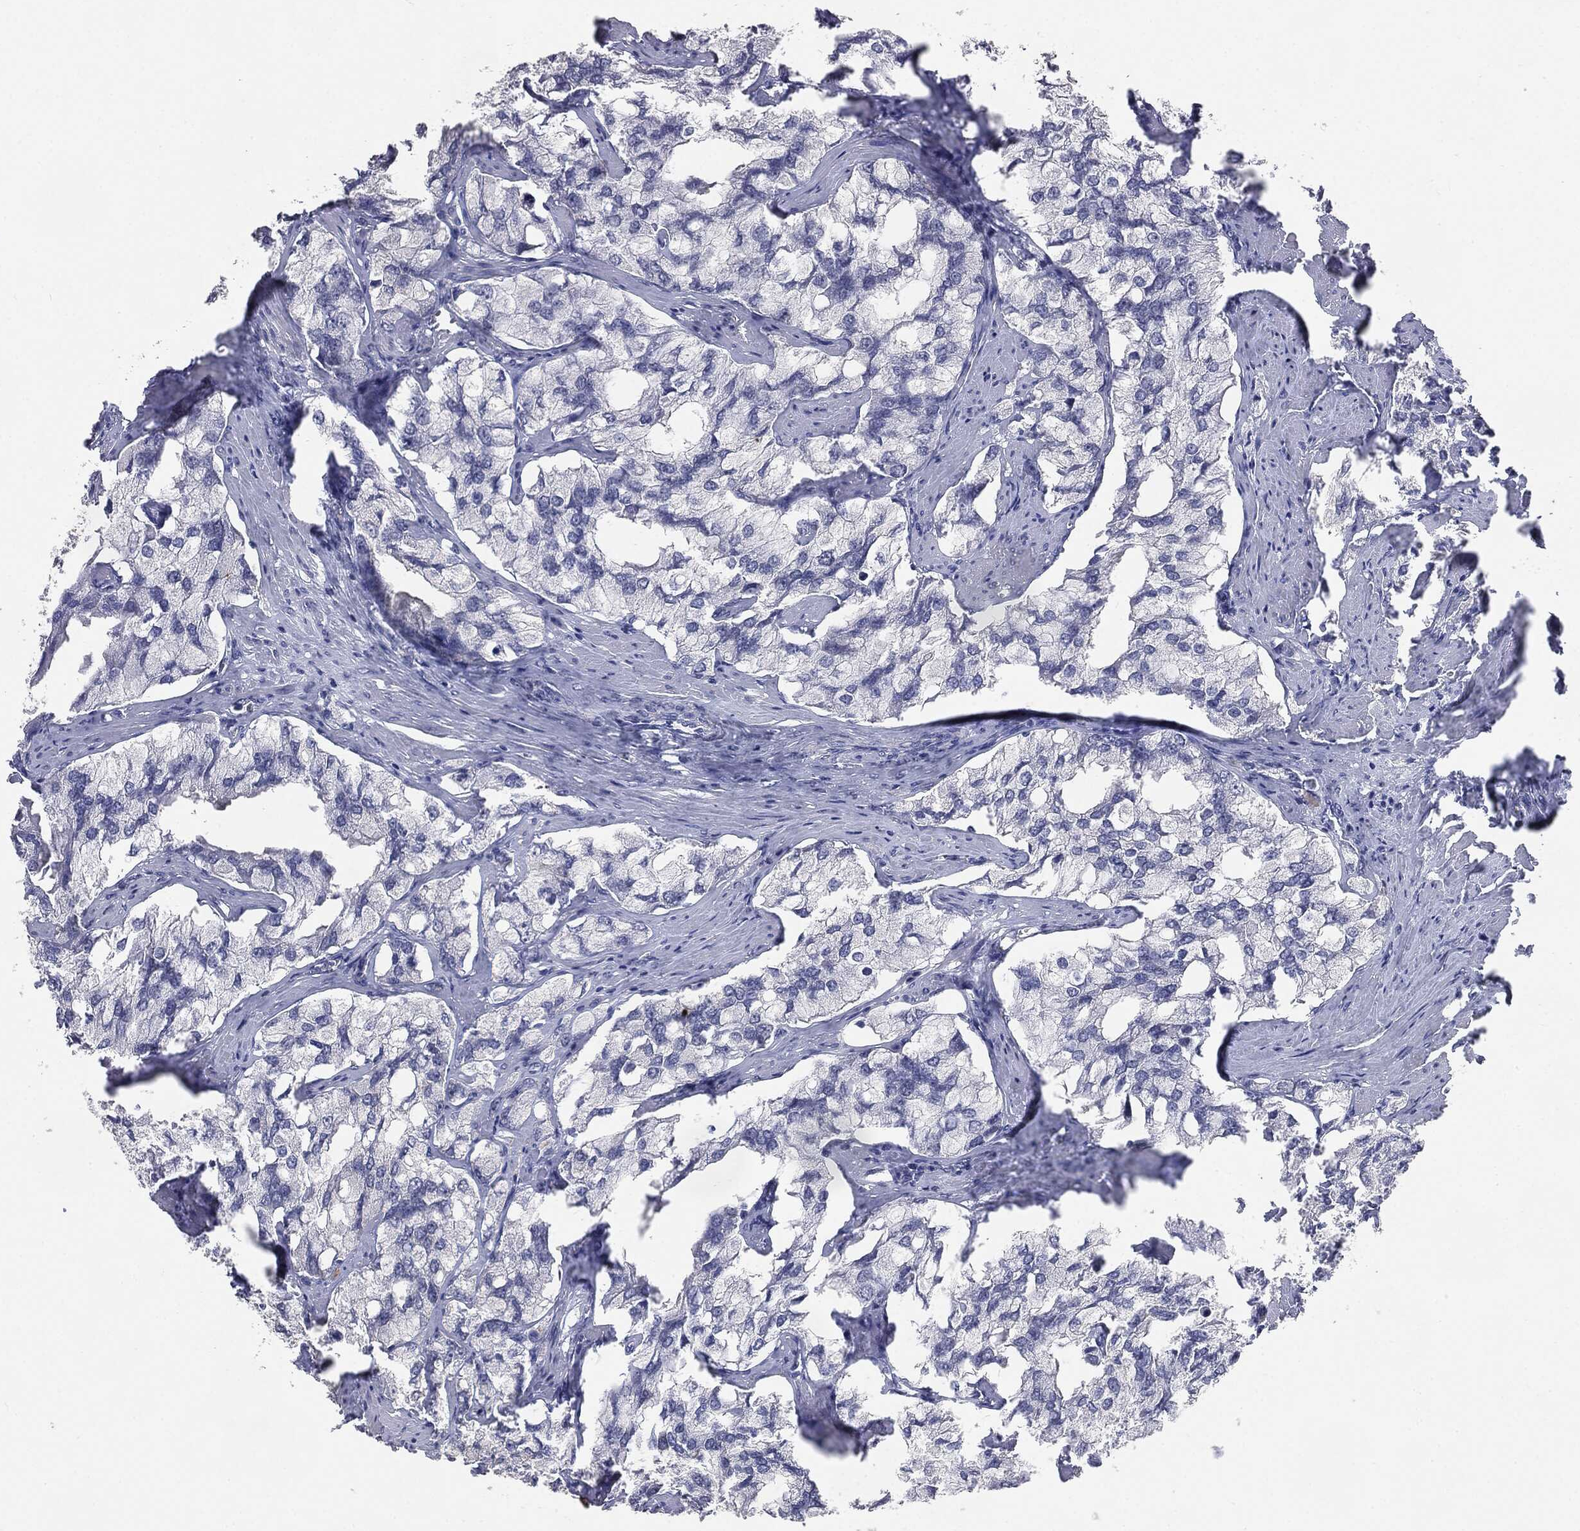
{"staining": {"intensity": "negative", "quantity": "none", "location": "none"}, "tissue": "prostate cancer", "cell_type": "Tumor cells", "image_type": "cancer", "snomed": [{"axis": "morphology", "description": "Adenocarcinoma, NOS"}, {"axis": "topography", "description": "Prostate and seminal vesicle, NOS"}, {"axis": "topography", "description": "Prostate"}], "caption": "This micrograph is of prostate cancer (adenocarcinoma) stained with IHC to label a protein in brown with the nuclei are counter-stained blue. There is no staining in tumor cells.", "gene": "SLC2A2", "patient": {"sex": "male", "age": 64}}